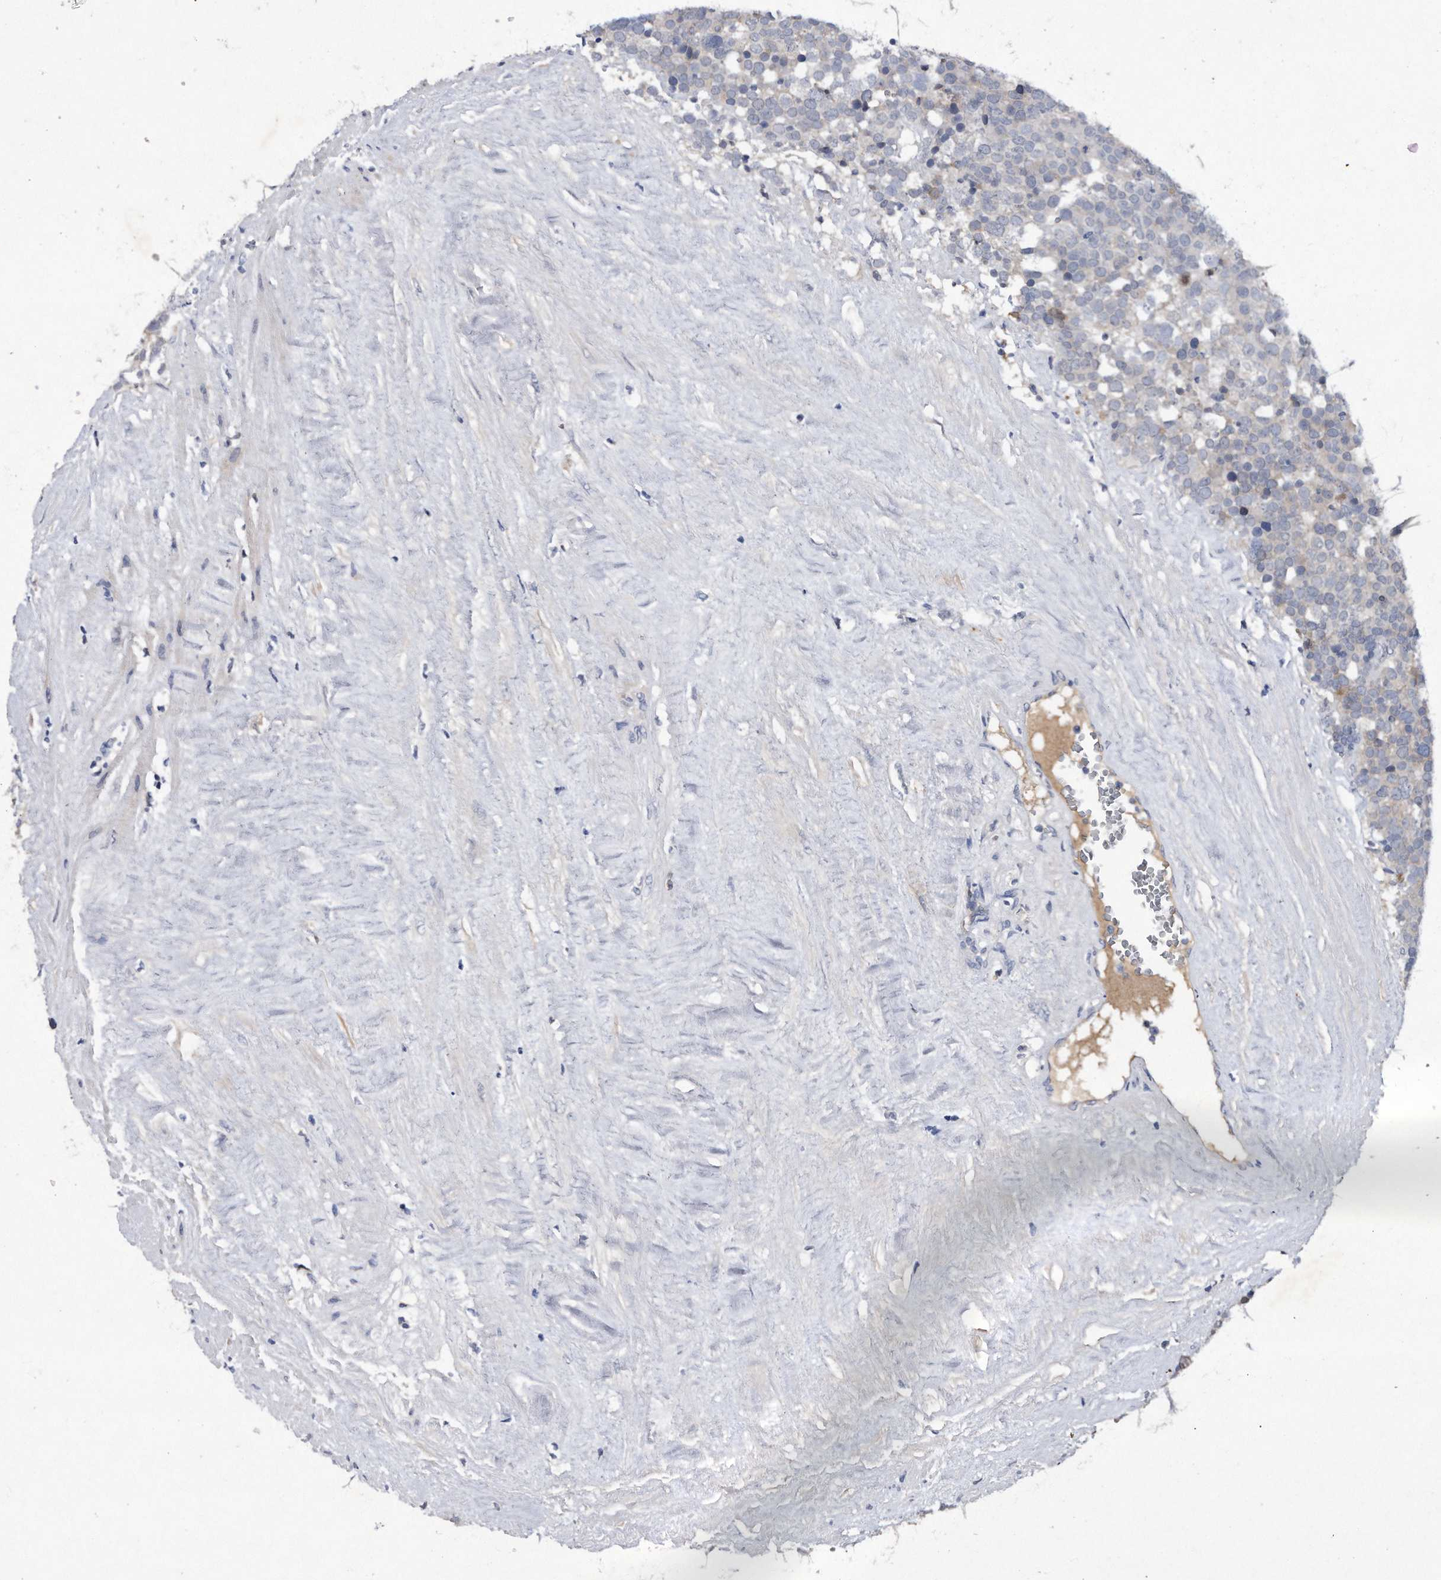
{"staining": {"intensity": "negative", "quantity": "none", "location": "none"}, "tissue": "testis cancer", "cell_type": "Tumor cells", "image_type": "cancer", "snomed": [{"axis": "morphology", "description": "Seminoma, NOS"}, {"axis": "topography", "description": "Testis"}], "caption": "DAB immunohistochemical staining of testis seminoma shows no significant positivity in tumor cells.", "gene": "ASNS", "patient": {"sex": "male", "age": 71}}